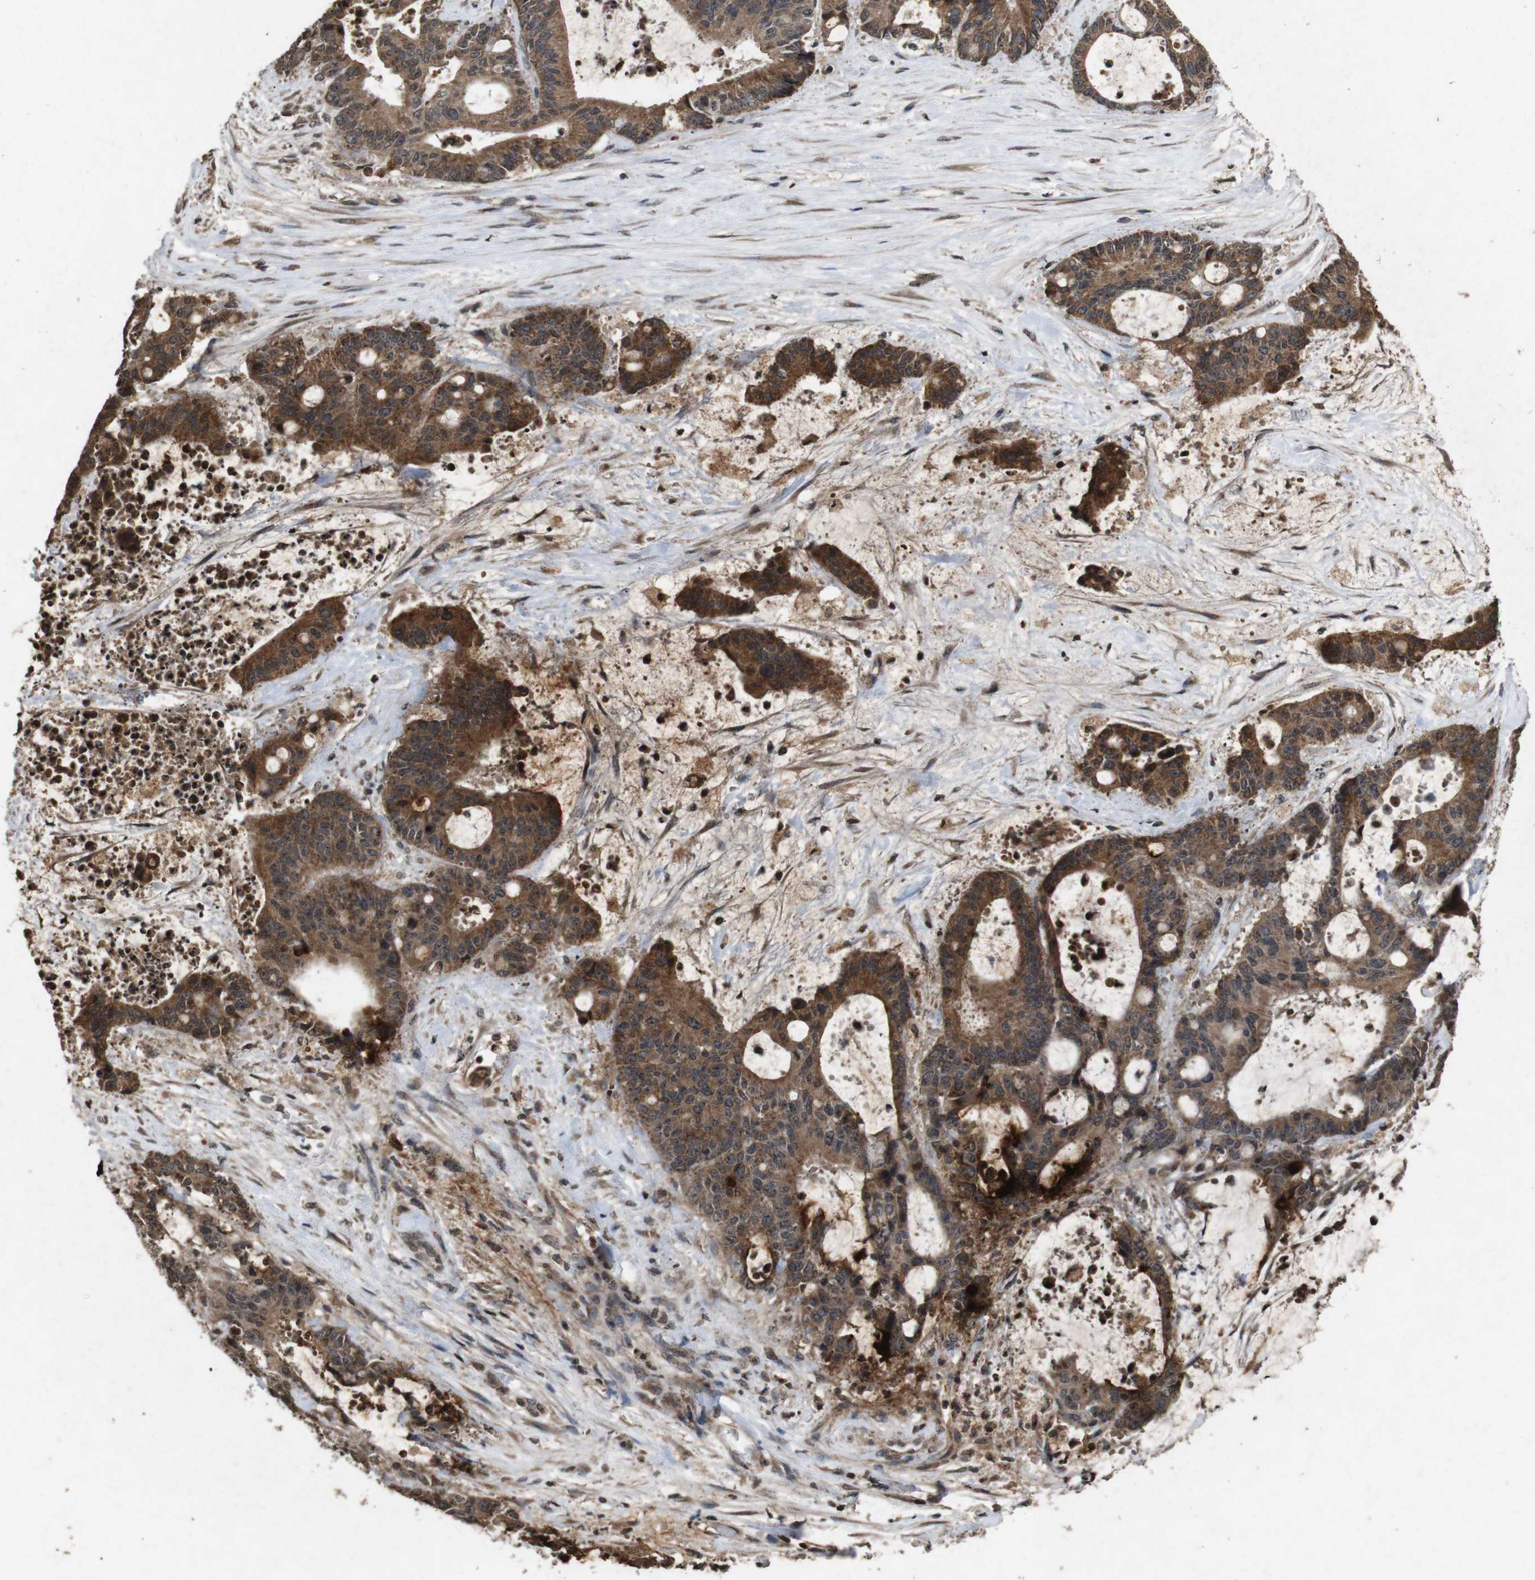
{"staining": {"intensity": "strong", "quantity": ">75%", "location": "cytoplasmic/membranous"}, "tissue": "liver cancer", "cell_type": "Tumor cells", "image_type": "cancer", "snomed": [{"axis": "morphology", "description": "Normal tissue, NOS"}, {"axis": "morphology", "description": "Cholangiocarcinoma"}, {"axis": "topography", "description": "Liver"}, {"axis": "topography", "description": "Peripheral nerve tissue"}], "caption": "Liver cholangiocarcinoma tissue displays strong cytoplasmic/membranous staining in approximately >75% of tumor cells", "gene": "SORL1", "patient": {"sex": "female", "age": 73}}